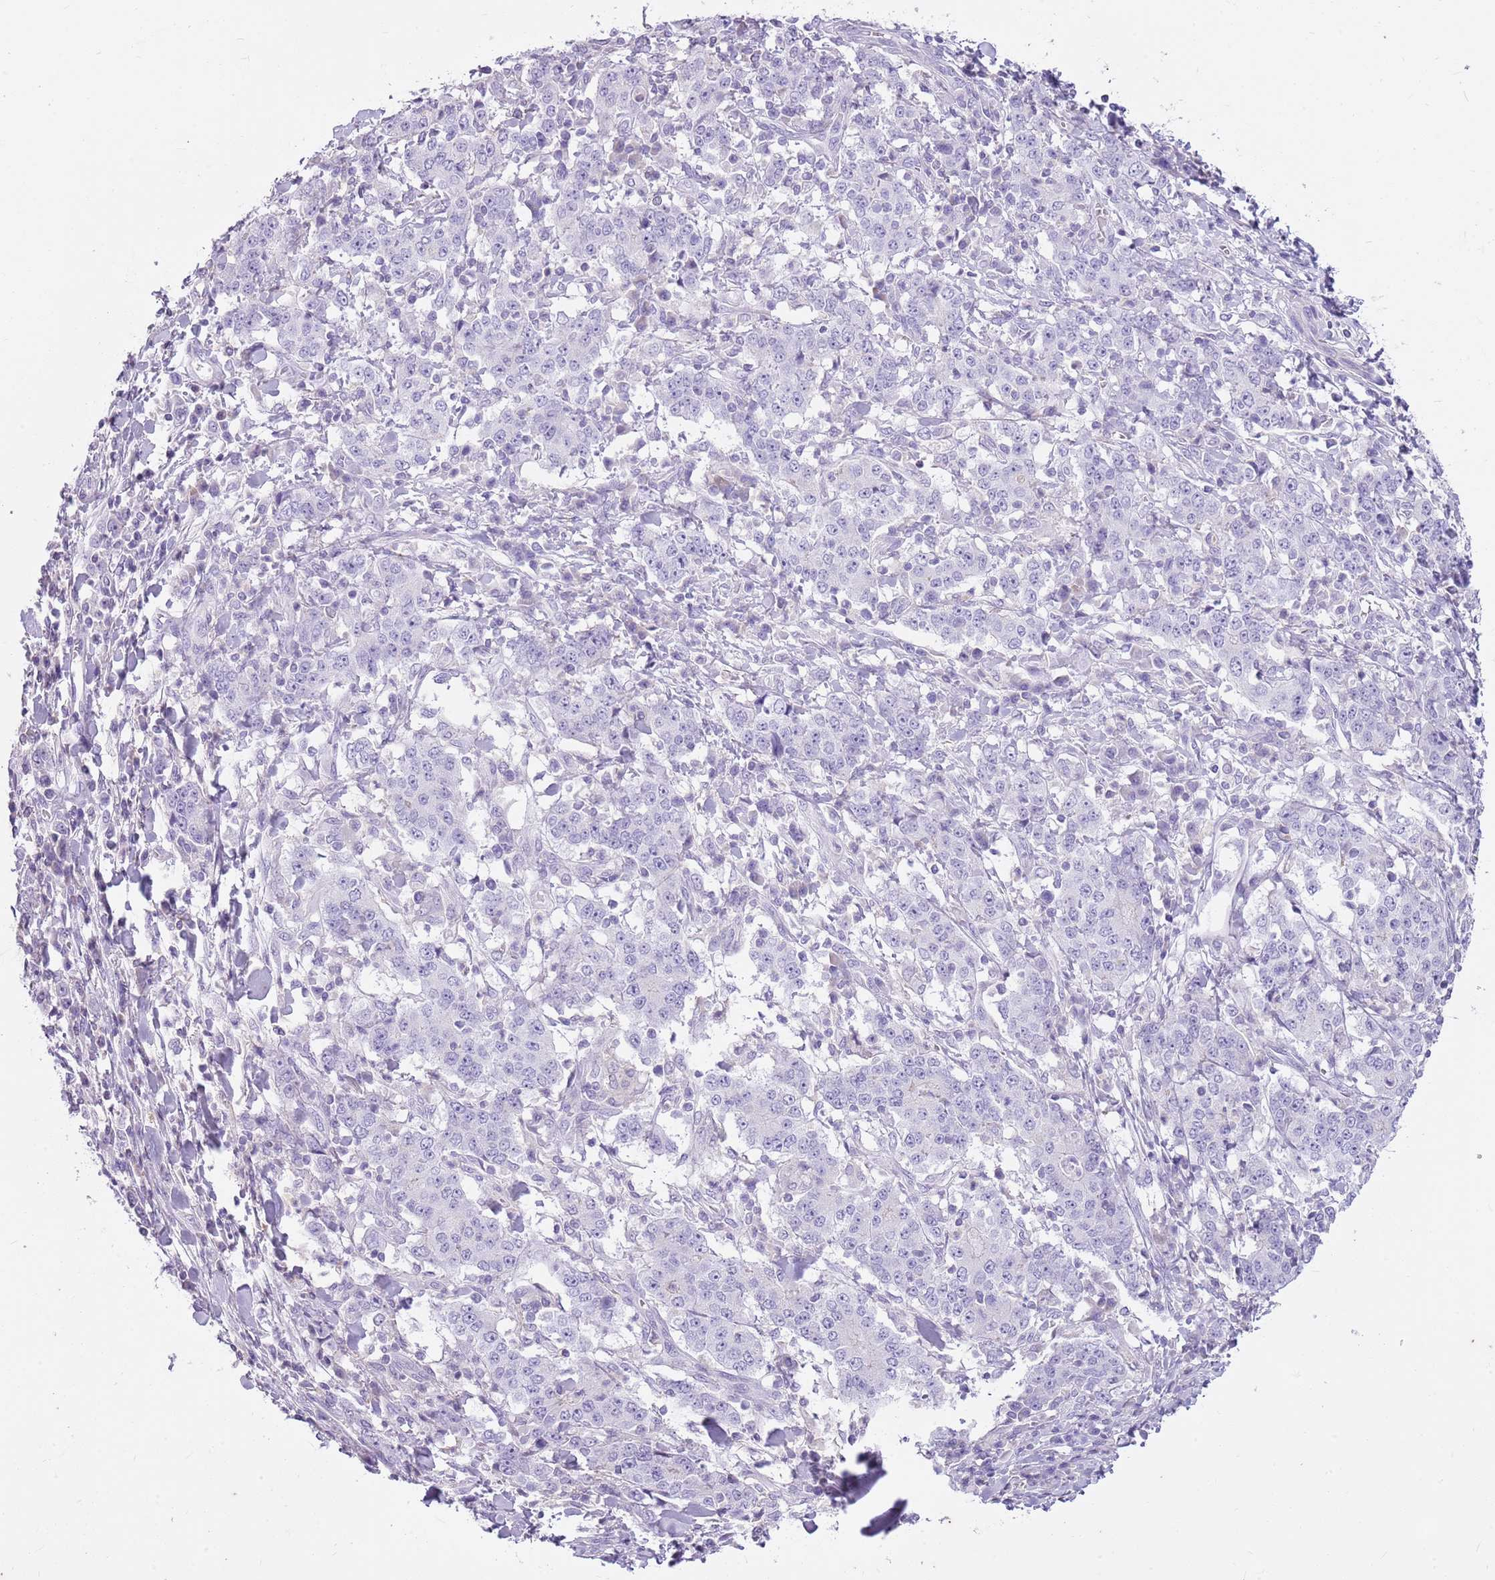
{"staining": {"intensity": "negative", "quantity": "none", "location": "none"}, "tissue": "stomach cancer", "cell_type": "Tumor cells", "image_type": "cancer", "snomed": [{"axis": "morphology", "description": "Normal tissue, NOS"}, {"axis": "morphology", "description": "Adenocarcinoma, NOS"}, {"axis": "topography", "description": "Stomach, upper"}, {"axis": "topography", "description": "Stomach"}], "caption": "IHC micrograph of neoplastic tissue: human stomach cancer stained with DAB demonstrates no significant protein expression in tumor cells. The staining was performed using DAB to visualize the protein expression in brown, while the nuclei were stained in blue with hematoxylin (Magnification: 20x).", "gene": "CNPPD1", "patient": {"sex": "male", "age": 59}}